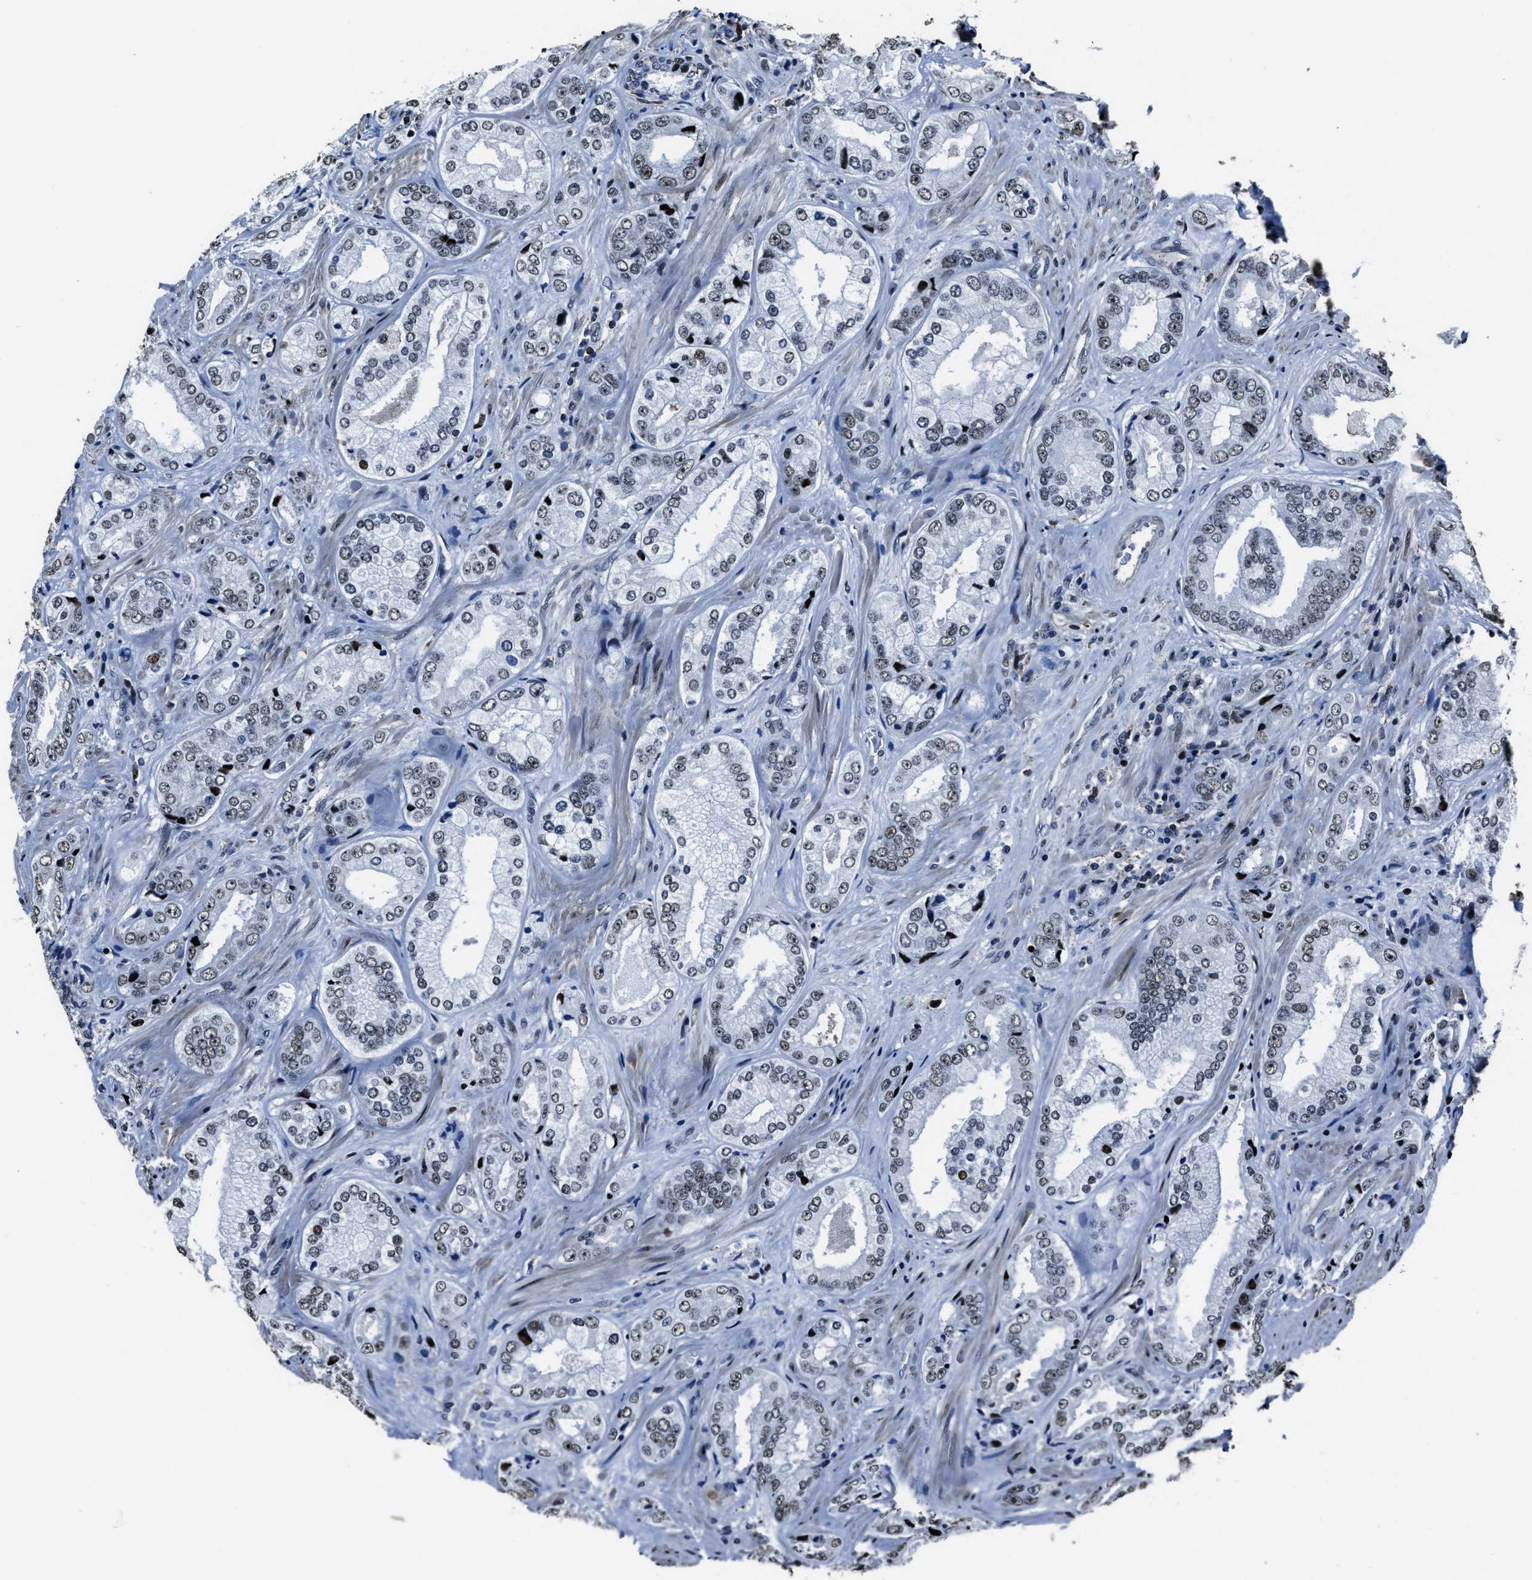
{"staining": {"intensity": "weak", "quantity": "25%-75%", "location": "nuclear"}, "tissue": "prostate cancer", "cell_type": "Tumor cells", "image_type": "cancer", "snomed": [{"axis": "morphology", "description": "Adenocarcinoma, High grade"}, {"axis": "topography", "description": "Prostate"}], "caption": "High-grade adenocarcinoma (prostate) was stained to show a protein in brown. There is low levels of weak nuclear expression in about 25%-75% of tumor cells. The staining was performed using DAB to visualize the protein expression in brown, while the nuclei were stained in blue with hematoxylin (Magnification: 20x).", "gene": "PPIE", "patient": {"sex": "male", "age": 61}}